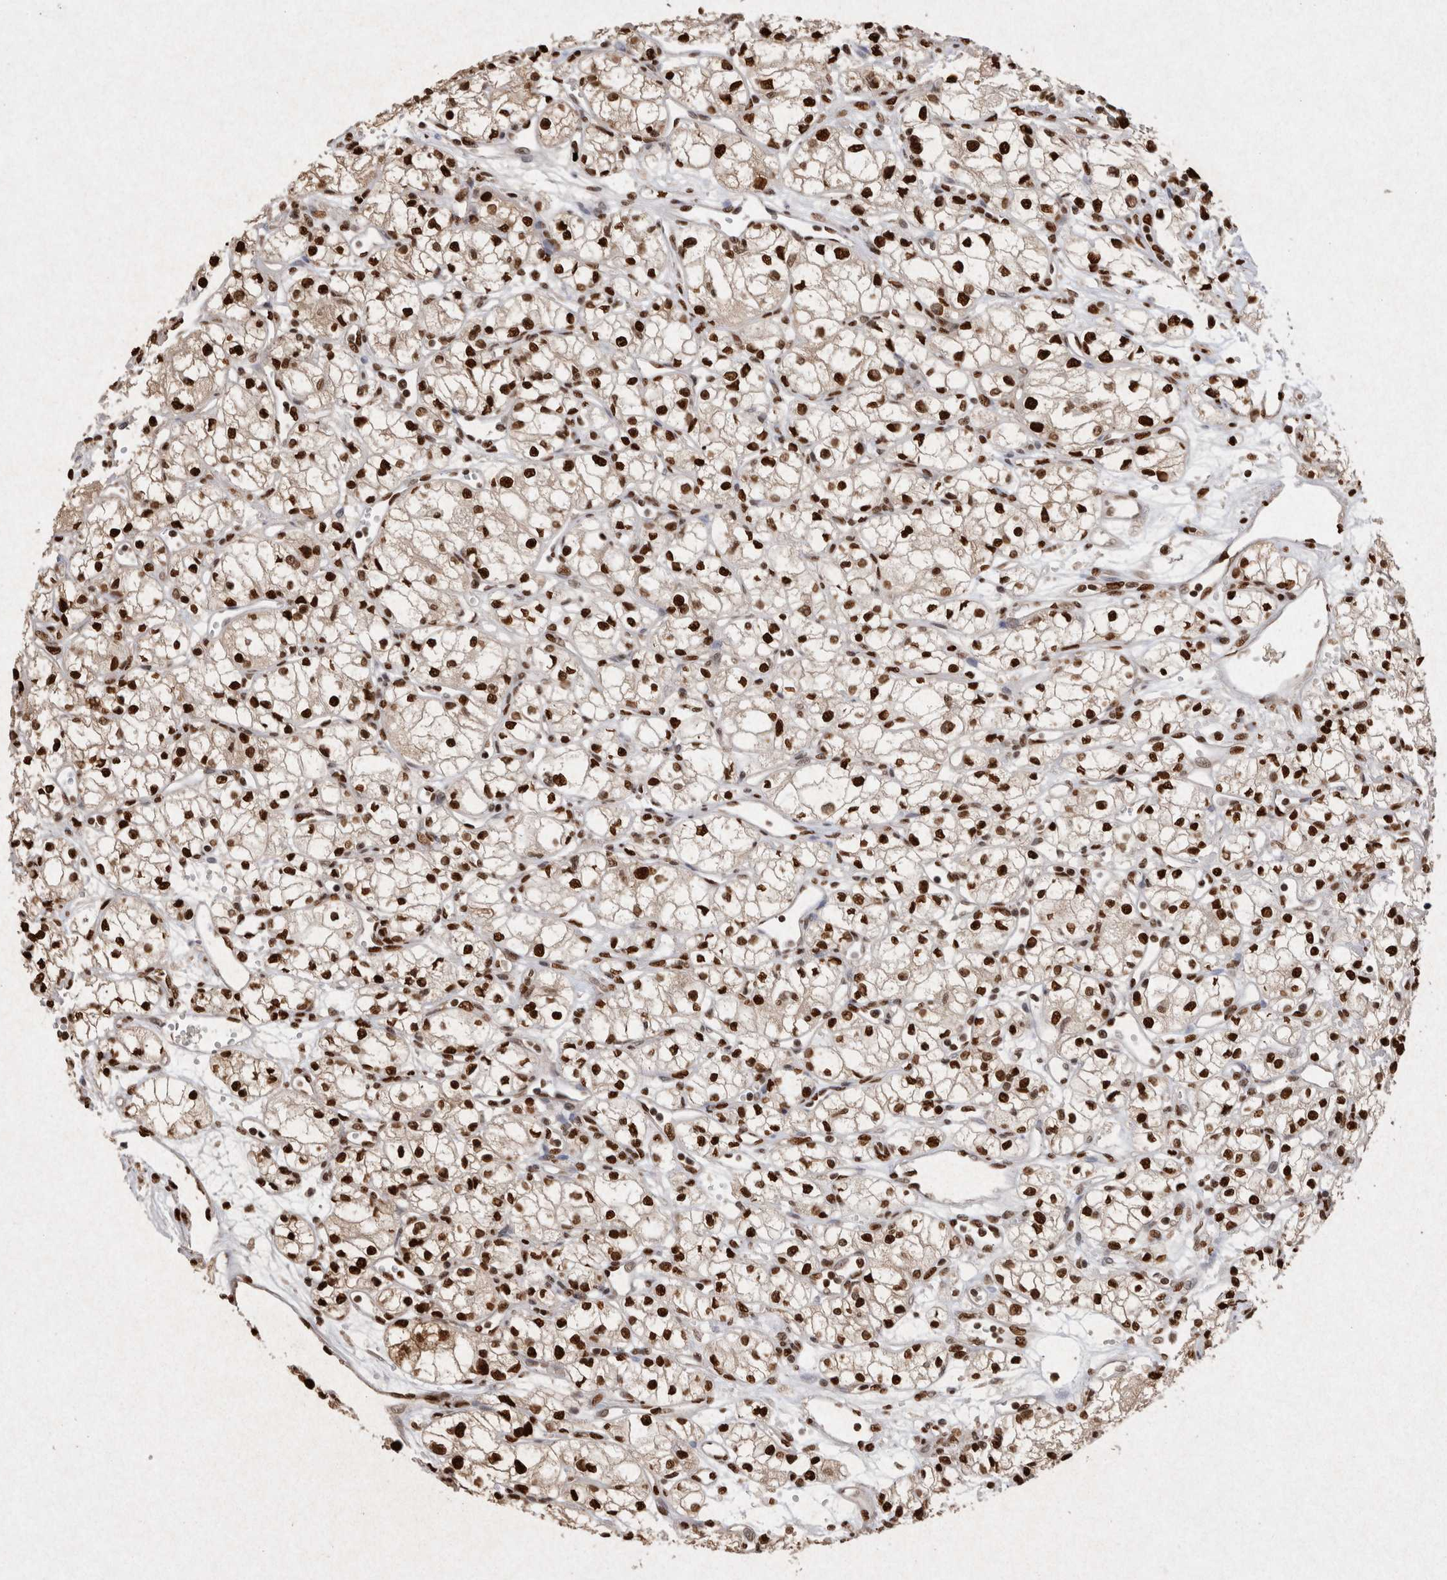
{"staining": {"intensity": "strong", "quantity": ">75%", "location": "nuclear"}, "tissue": "renal cancer", "cell_type": "Tumor cells", "image_type": "cancer", "snomed": [{"axis": "morphology", "description": "Normal tissue, NOS"}, {"axis": "morphology", "description": "Adenocarcinoma, NOS"}, {"axis": "topography", "description": "Kidney"}], "caption": "Immunohistochemistry of human renal adenocarcinoma demonstrates high levels of strong nuclear expression in about >75% of tumor cells.", "gene": "HDGF", "patient": {"sex": "male", "age": 59}}